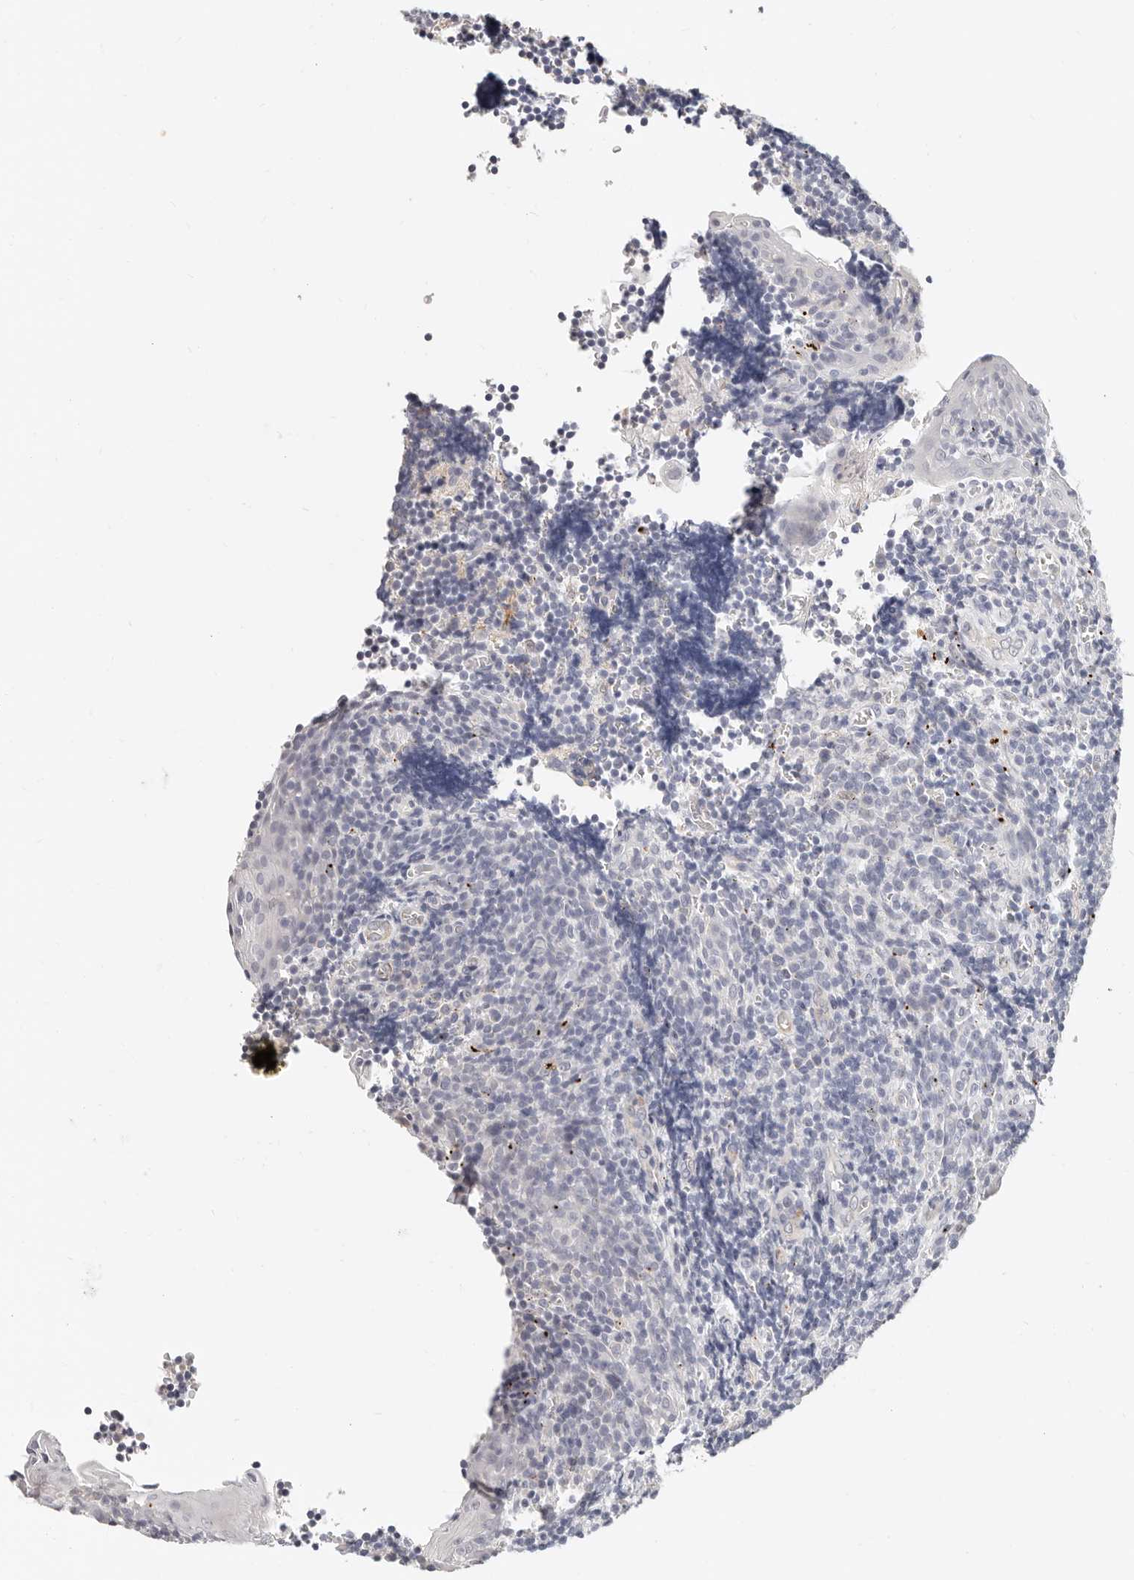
{"staining": {"intensity": "negative", "quantity": "none", "location": "none"}, "tissue": "tonsil", "cell_type": "Germinal center cells", "image_type": "normal", "snomed": [{"axis": "morphology", "description": "Normal tissue, NOS"}, {"axis": "topography", "description": "Tonsil"}], "caption": "Germinal center cells show no significant expression in benign tonsil.", "gene": "ZRANB1", "patient": {"sex": "male", "age": 27}}